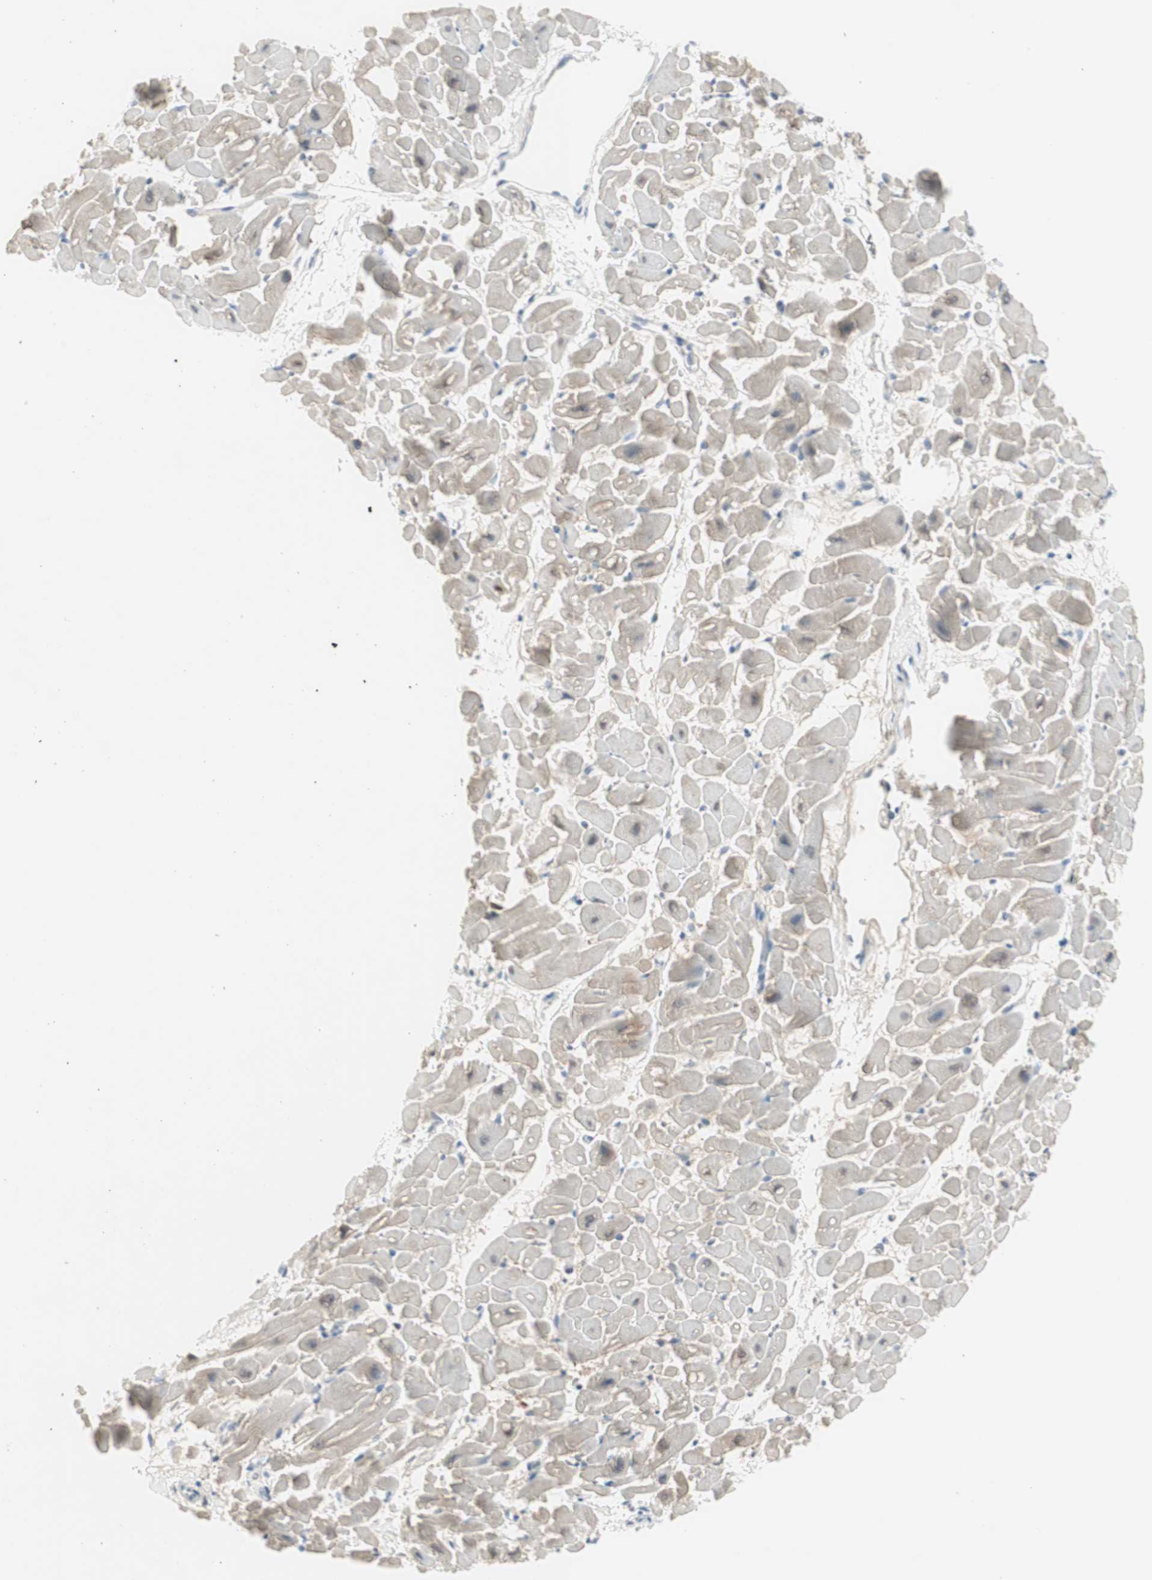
{"staining": {"intensity": "negative", "quantity": "none", "location": "none"}, "tissue": "heart muscle", "cell_type": "Cardiomyocytes", "image_type": "normal", "snomed": [{"axis": "morphology", "description": "Normal tissue, NOS"}, {"axis": "topography", "description": "Heart"}], "caption": "Immunohistochemistry micrograph of normal human heart muscle stained for a protein (brown), which displays no positivity in cardiomyocytes.", "gene": "CDHR5", "patient": {"sex": "male", "age": 45}}